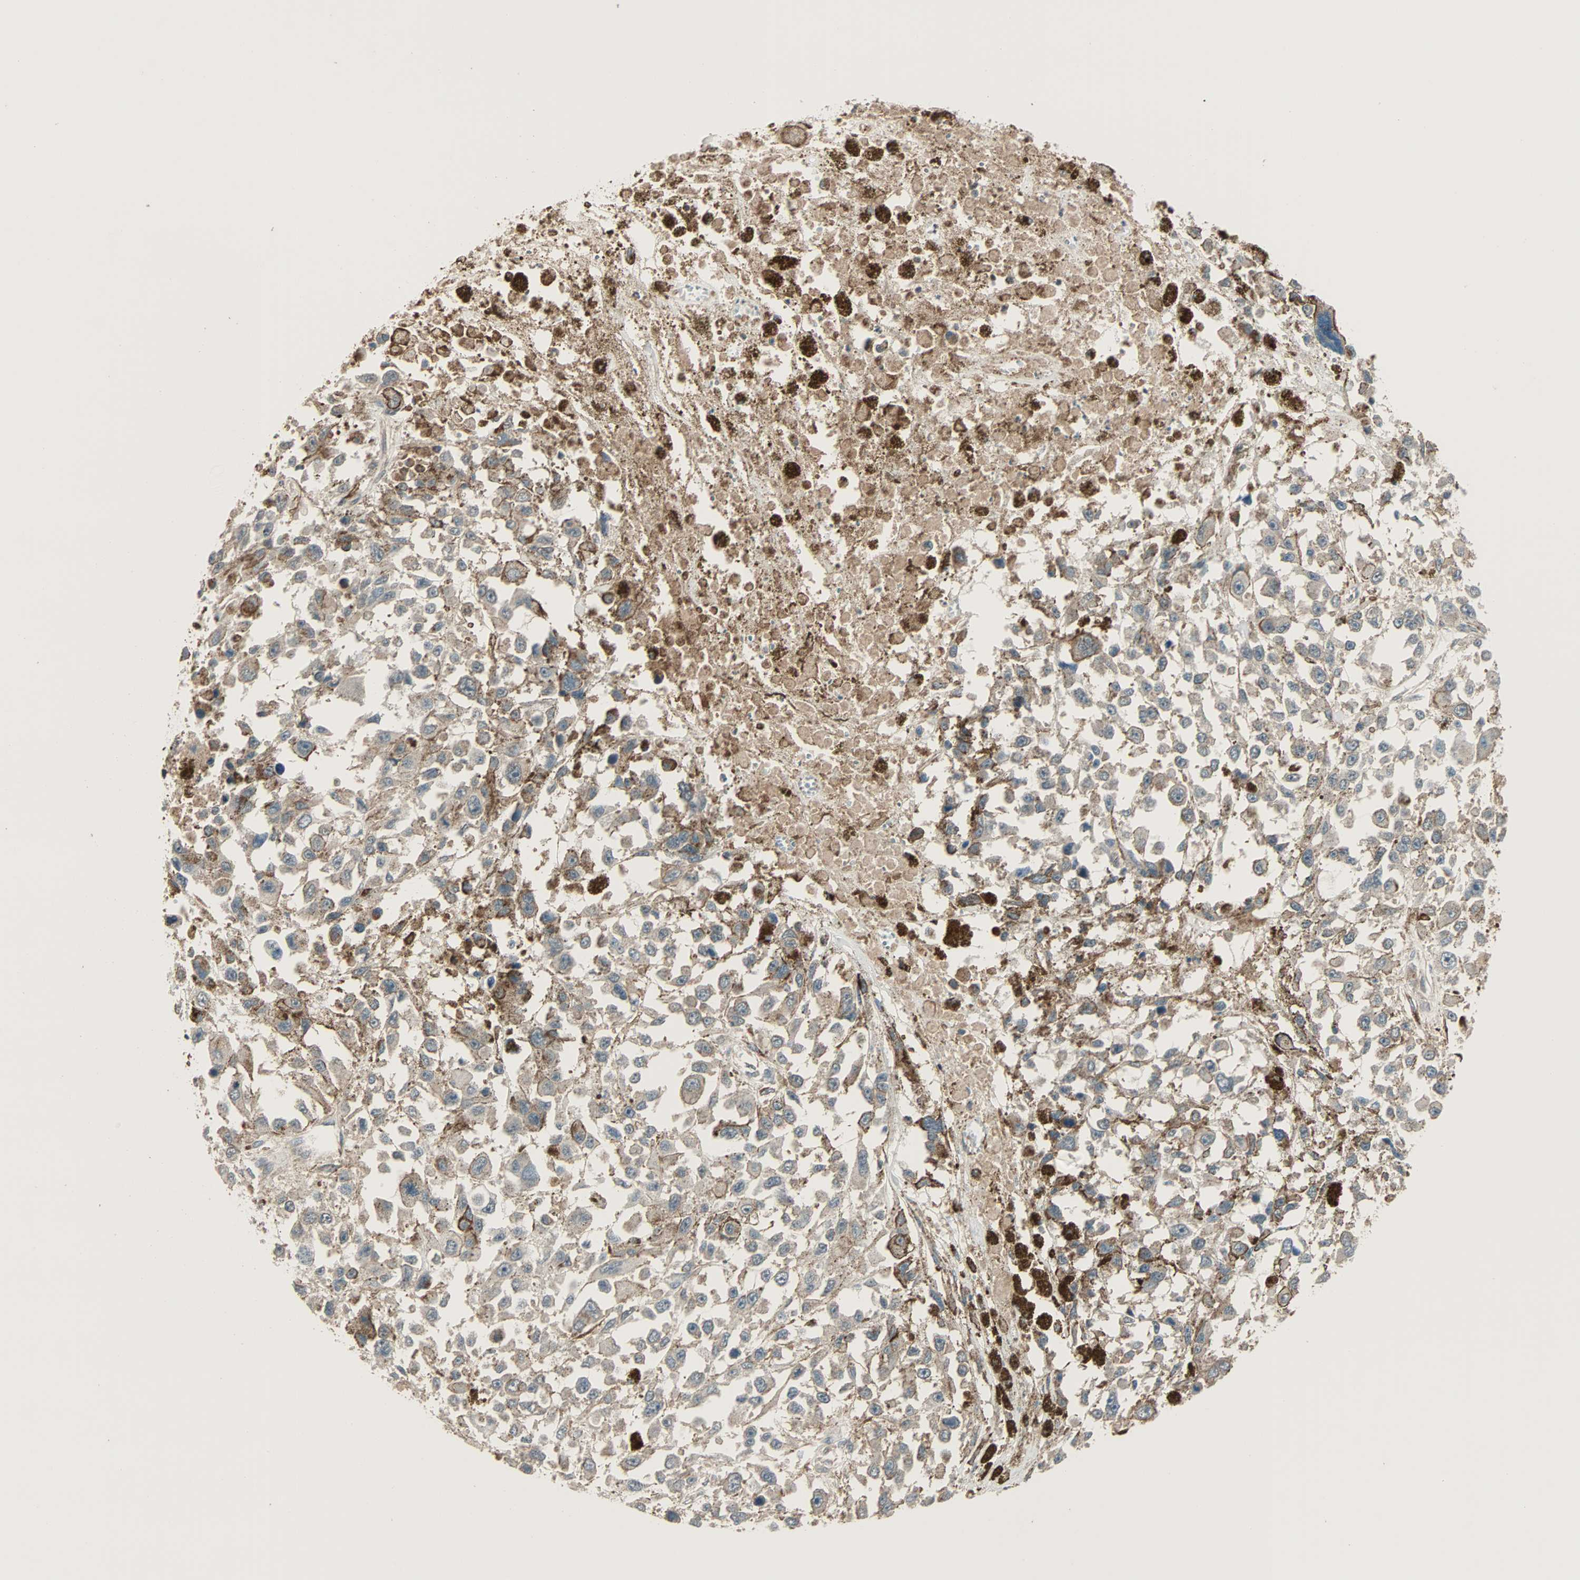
{"staining": {"intensity": "weak", "quantity": "25%-75%", "location": "cytoplasmic/membranous"}, "tissue": "melanoma", "cell_type": "Tumor cells", "image_type": "cancer", "snomed": [{"axis": "morphology", "description": "Malignant melanoma, Metastatic site"}, {"axis": "topography", "description": "Lymph node"}], "caption": "A photomicrograph of human malignant melanoma (metastatic site) stained for a protein demonstrates weak cytoplasmic/membranous brown staining in tumor cells.", "gene": "MAP3K21", "patient": {"sex": "male", "age": 59}}